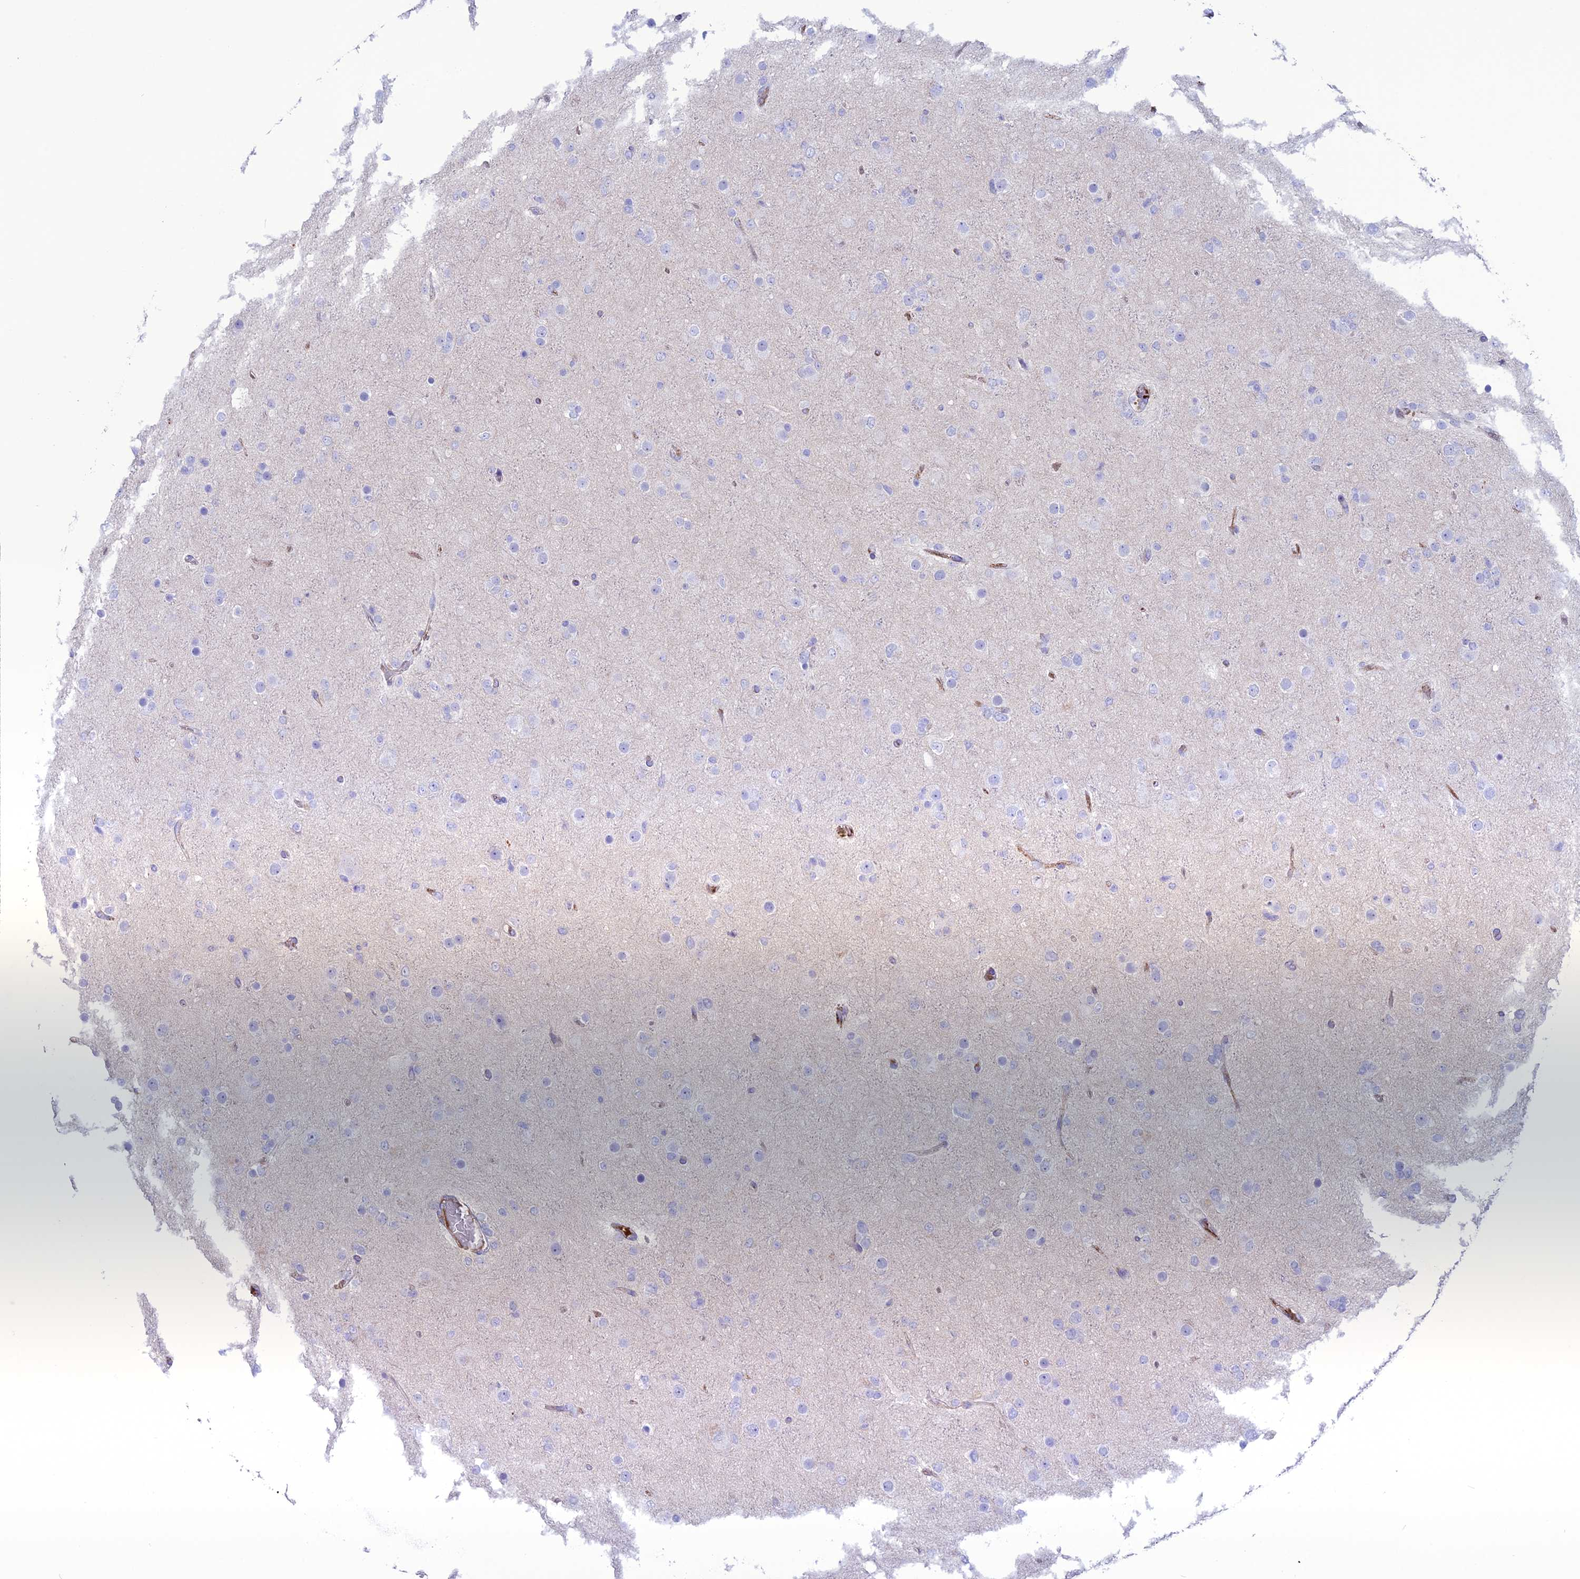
{"staining": {"intensity": "negative", "quantity": "none", "location": "none"}, "tissue": "glioma", "cell_type": "Tumor cells", "image_type": "cancer", "snomed": [{"axis": "morphology", "description": "Glioma, malignant, Low grade"}, {"axis": "topography", "description": "Brain"}], "caption": "The micrograph demonstrates no staining of tumor cells in glioma.", "gene": "CDC42EP5", "patient": {"sex": "male", "age": 65}}